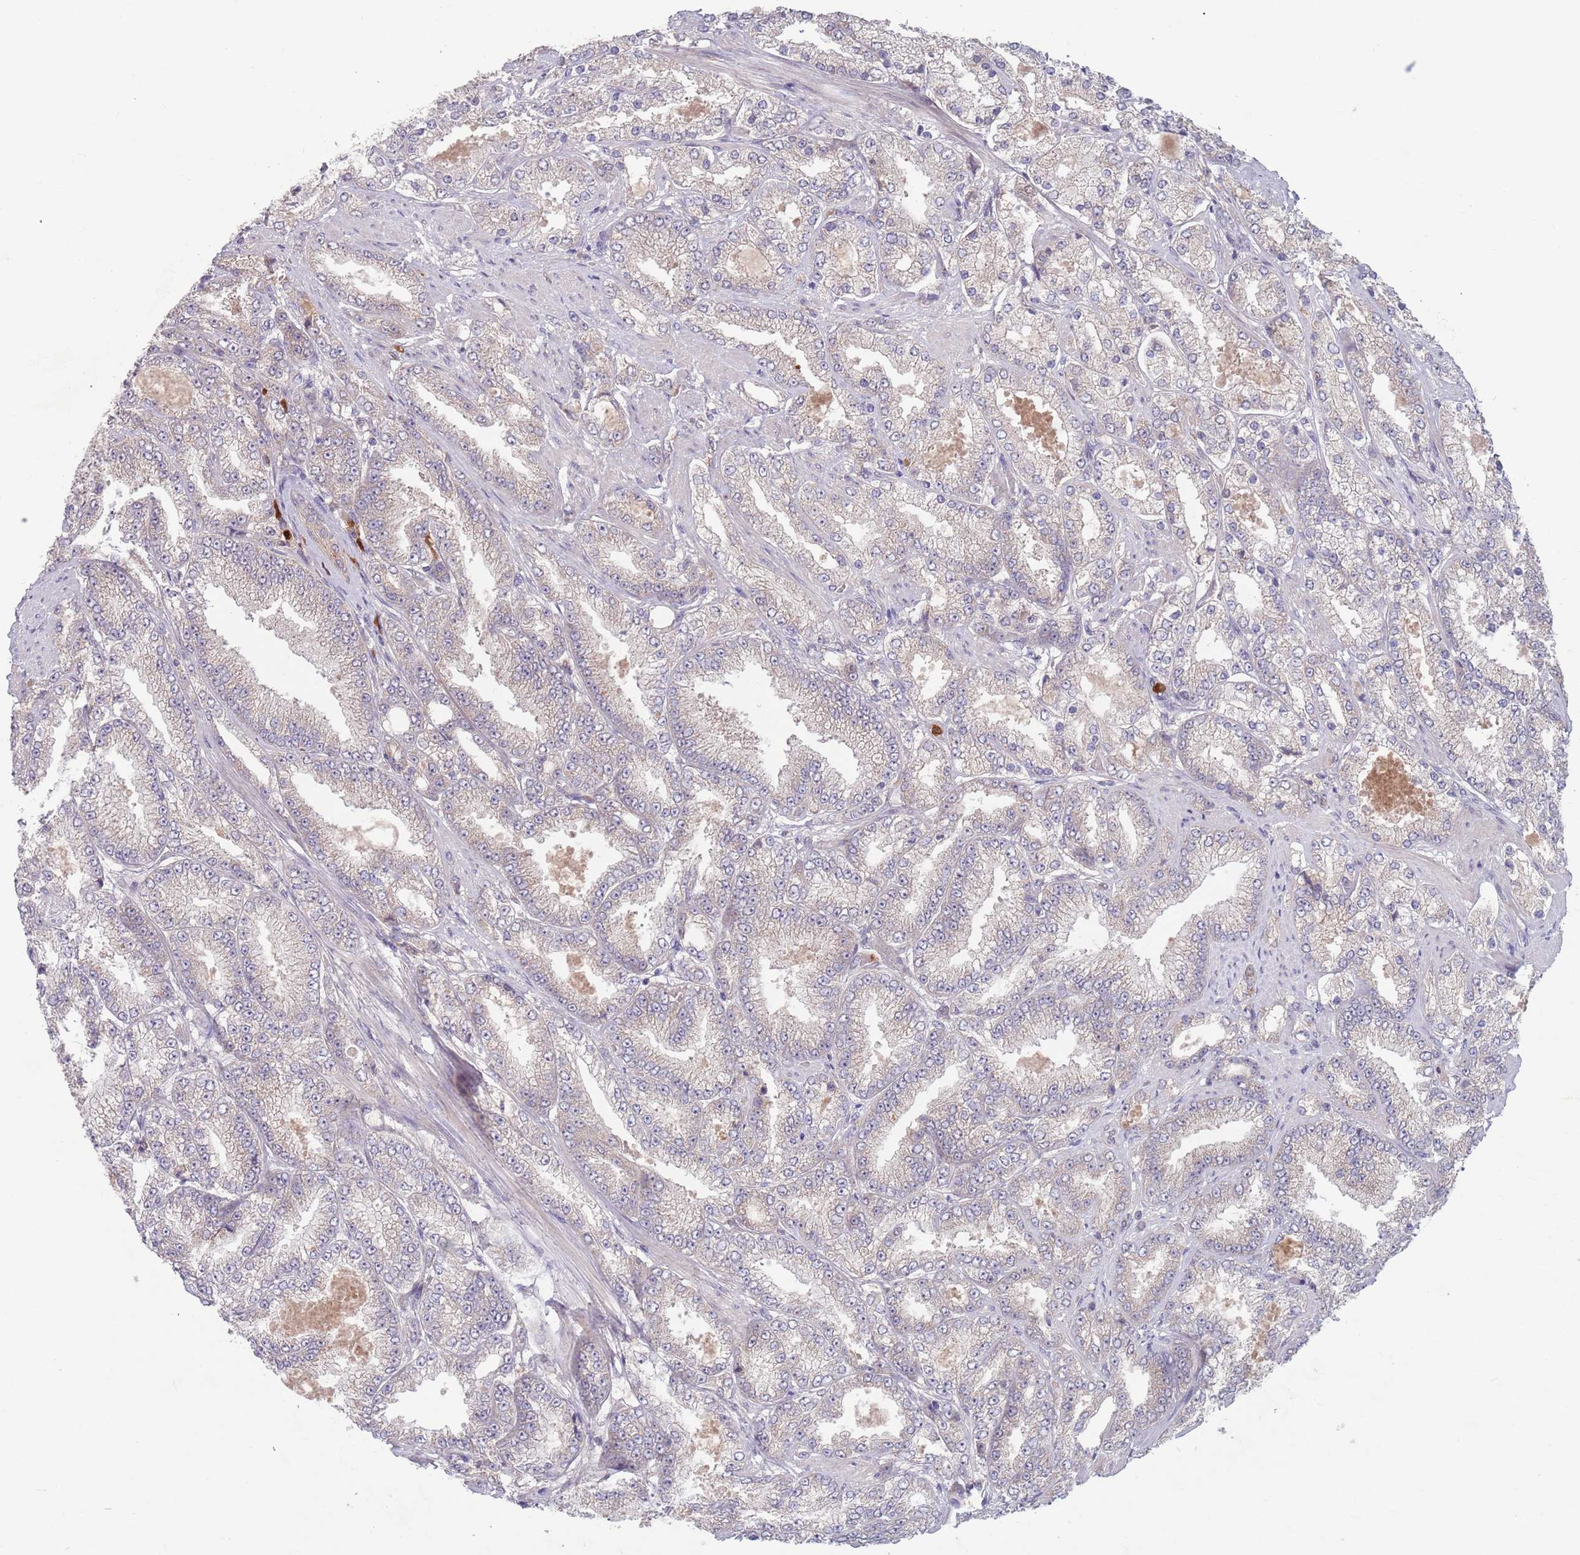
{"staining": {"intensity": "negative", "quantity": "none", "location": "none"}, "tissue": "prostate cancer", "cell_type": "Tumor cells", "image_type": "cancer", "snomed": [{"axis": "morphology", "description": "Adenocarcinoma, High grade"}, {"axis": "topography", "description": "Prostate"}], "caption": "Tumor cells show no significant positivity in adenocarcinoma (high-grade) (prostate). (IHC, brightfield microscopy, high magnification).", "gene": "TYW1", "patient": {"sex": "male", "age": 68}}